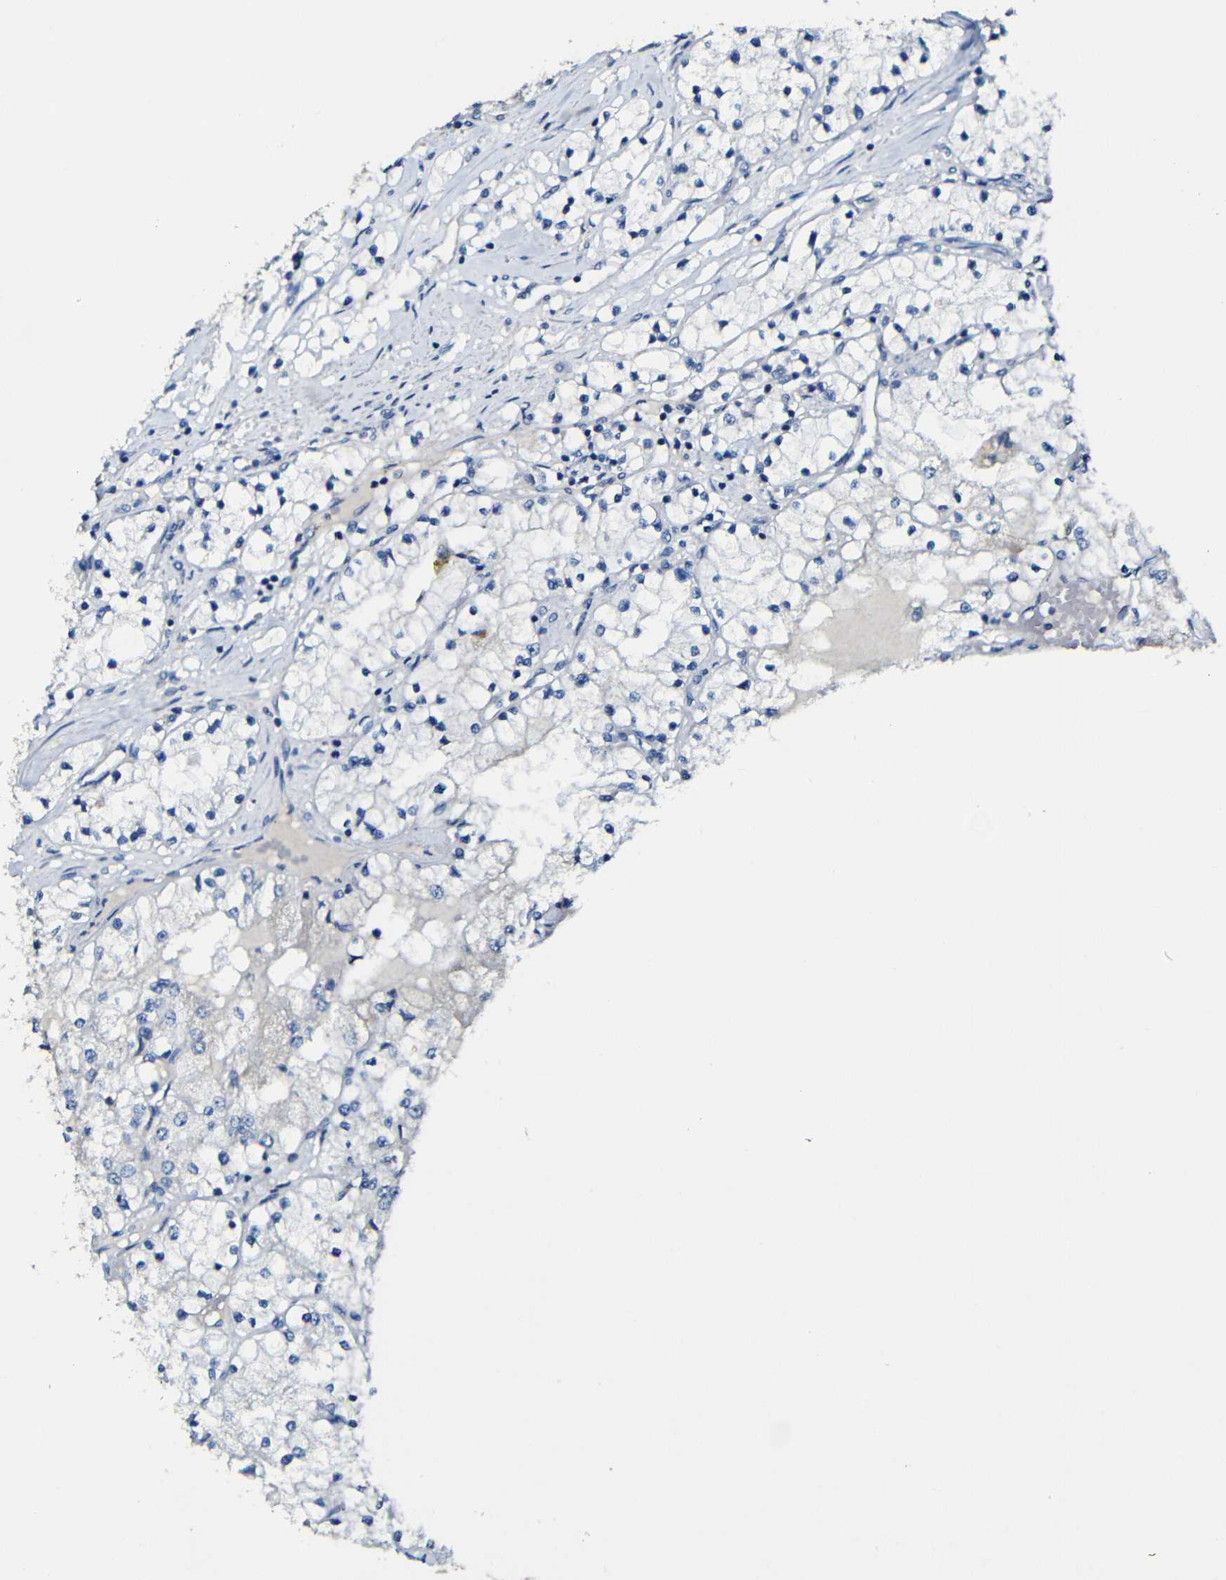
{"staining": {"intensity": "negative", "quantity": "none", "location": "none"}, "tissue": "renal cancer", "cell_type": "Tumor cells", "image_type": "cancer", "snomed": [{"axis": "morphology", "description": "Adenocarcinoma, NOS"}, {"axis": "topography", "description": "Kidney"}], "caption": "Human adenocarcinoma (renal) stained for a protein using immunohistochemistry reveals no expression in tumor cells.", "gene": "ACKR2", "patient": {"sex": "male", "age": 68}}